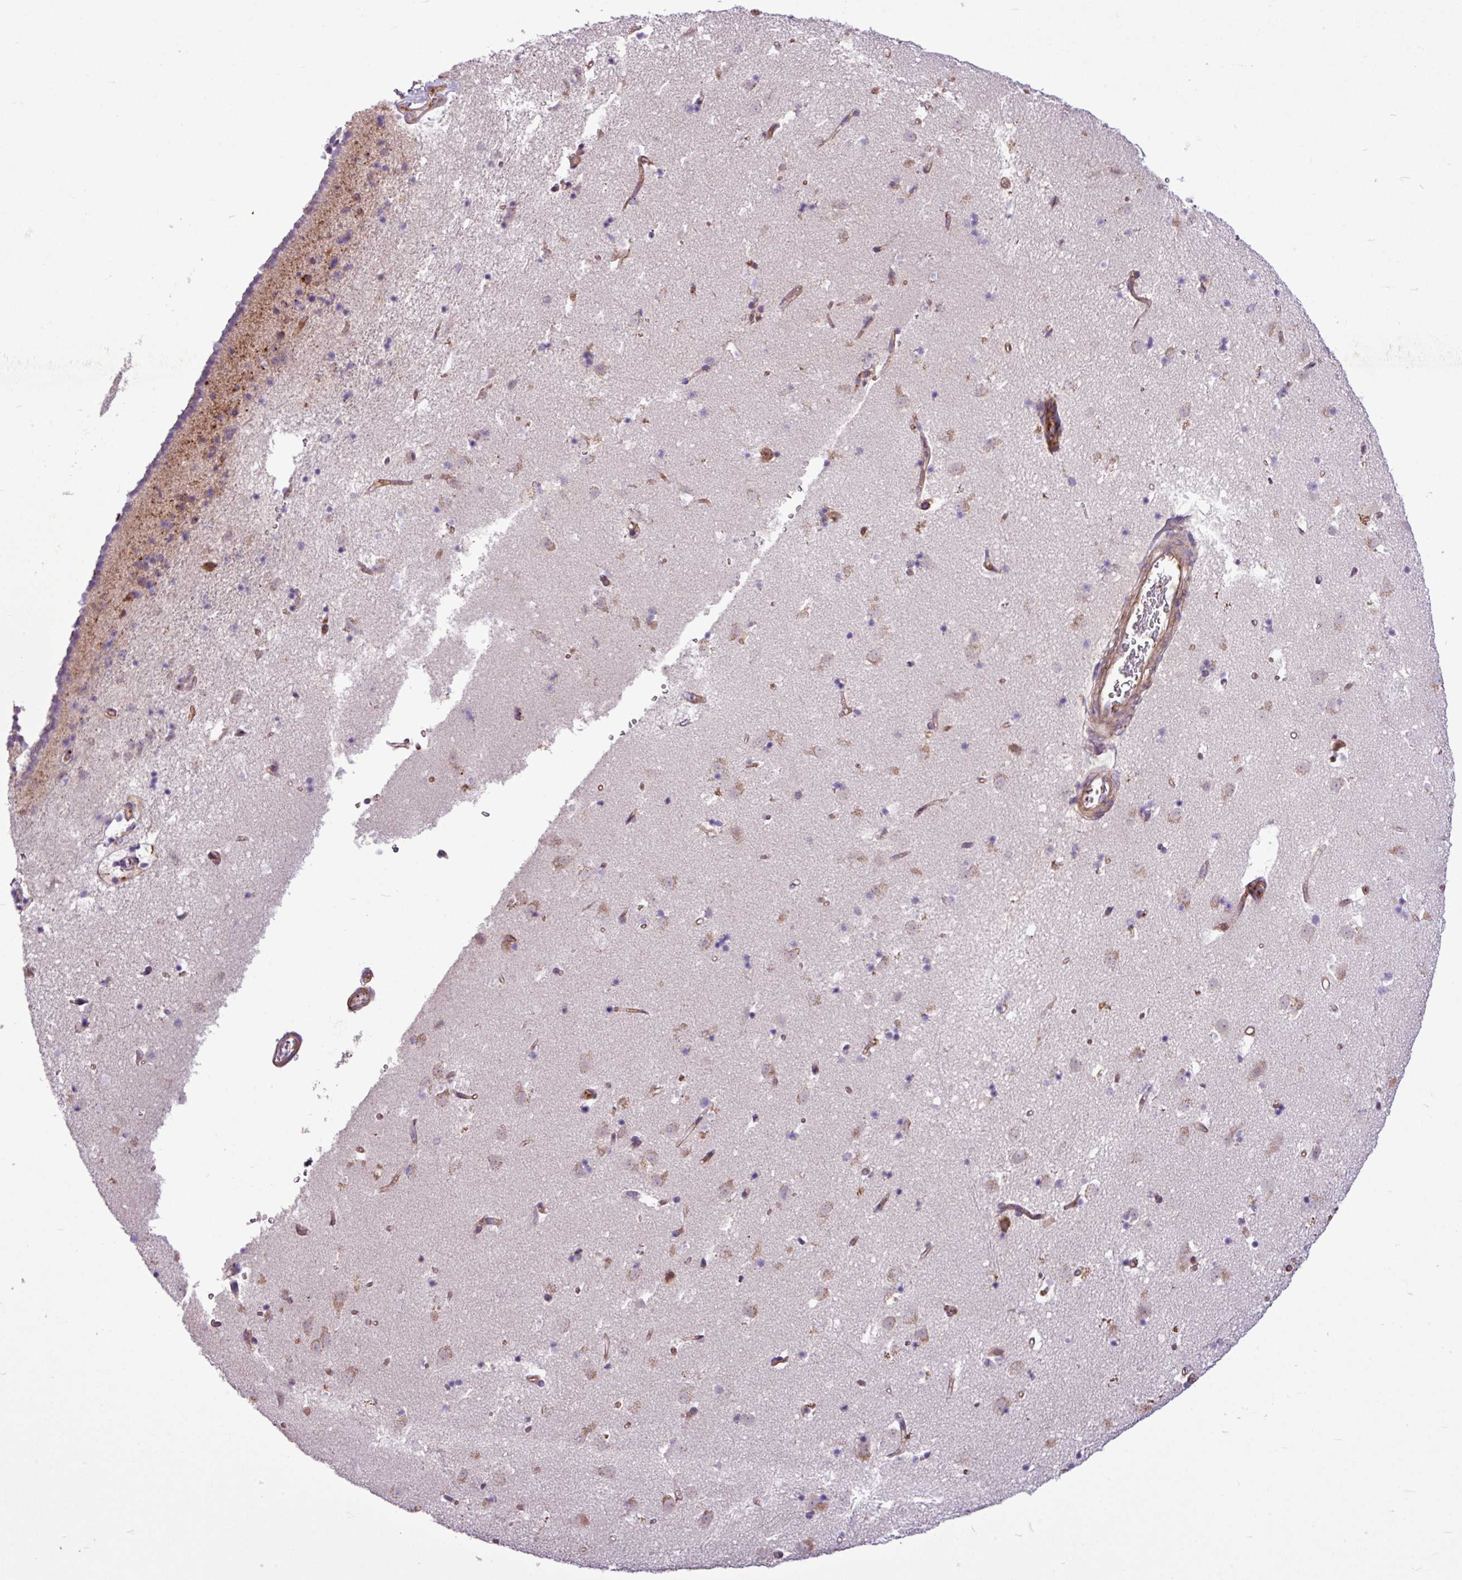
{"staining": {"intensity": "negative", "quantity": "none", "location": "none"}, "tissue": "caudate", "cell_type": "Glial cells", "image_type": "normal", "snomed": [{"axis": "morphology", "description": "Normal tissue, NOS"}, {"axis": "topography", "description": "Lateral ventricle wall"}], "caption": "Histopathology image shows no significant protein expression in glial cells of benign caudate.", "gene": "MROH2A", "patient": {"sex": "male", "age": 58}}